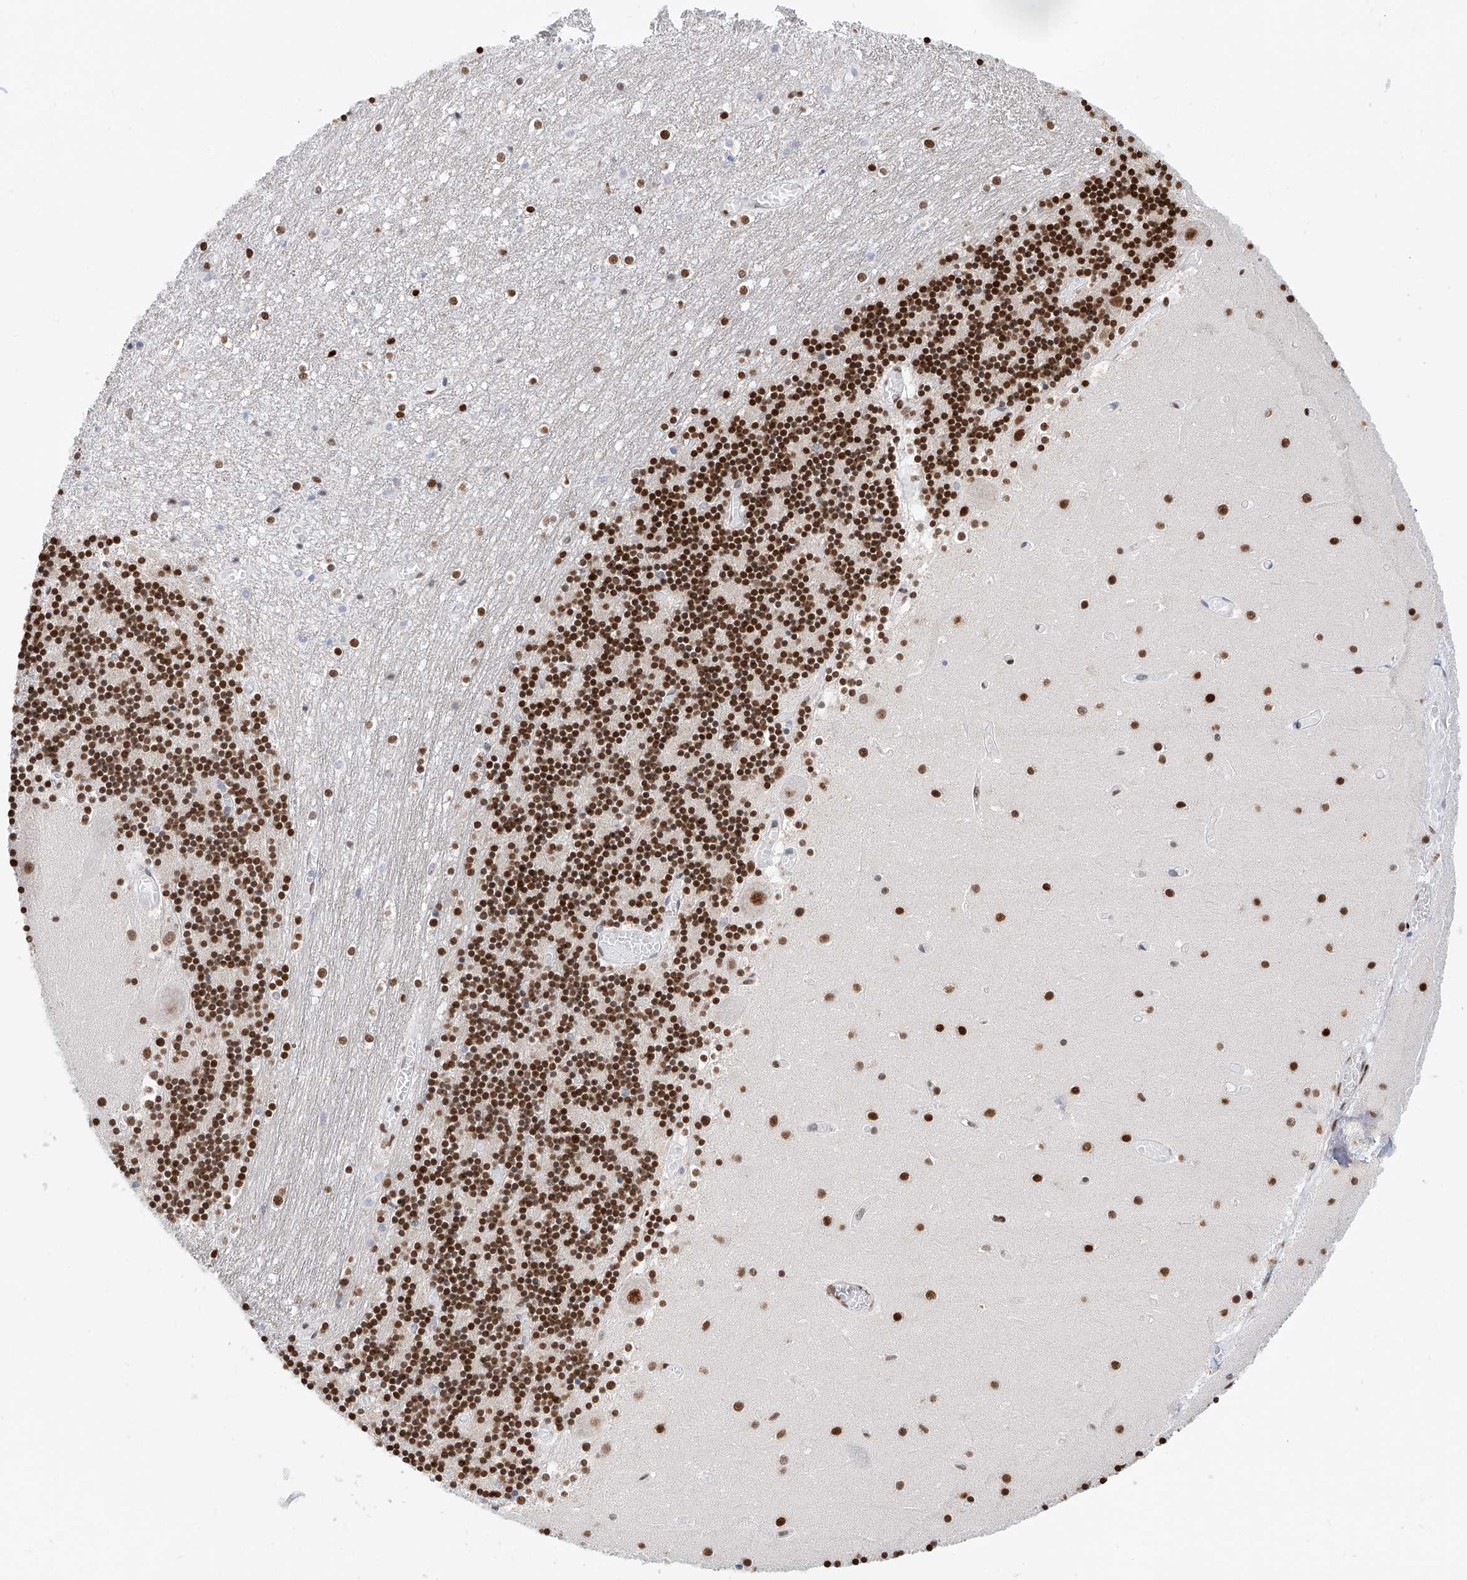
{"staining": {"intensity": "strong", "quantity": "25%-75%", "location": "nuclear"}, "tissue": "cerebellum", "cell_type": "Cells in granular layer", "image_type": "normal", "snomed": [{"axis": "morphology", "description": "Normal tissue, NOS"}, {"axis": "topography", "description": "Cerebellum"}], "caption": "A high-resolution histopathology image shows immunohistochemistry staining of unremarkable cerebellum, which reveals strong nuclear positivity in about 25%-75% of cells in granular layer.", "gene": "SRSF6", "patient": {"sex": "female", "age": 28}}